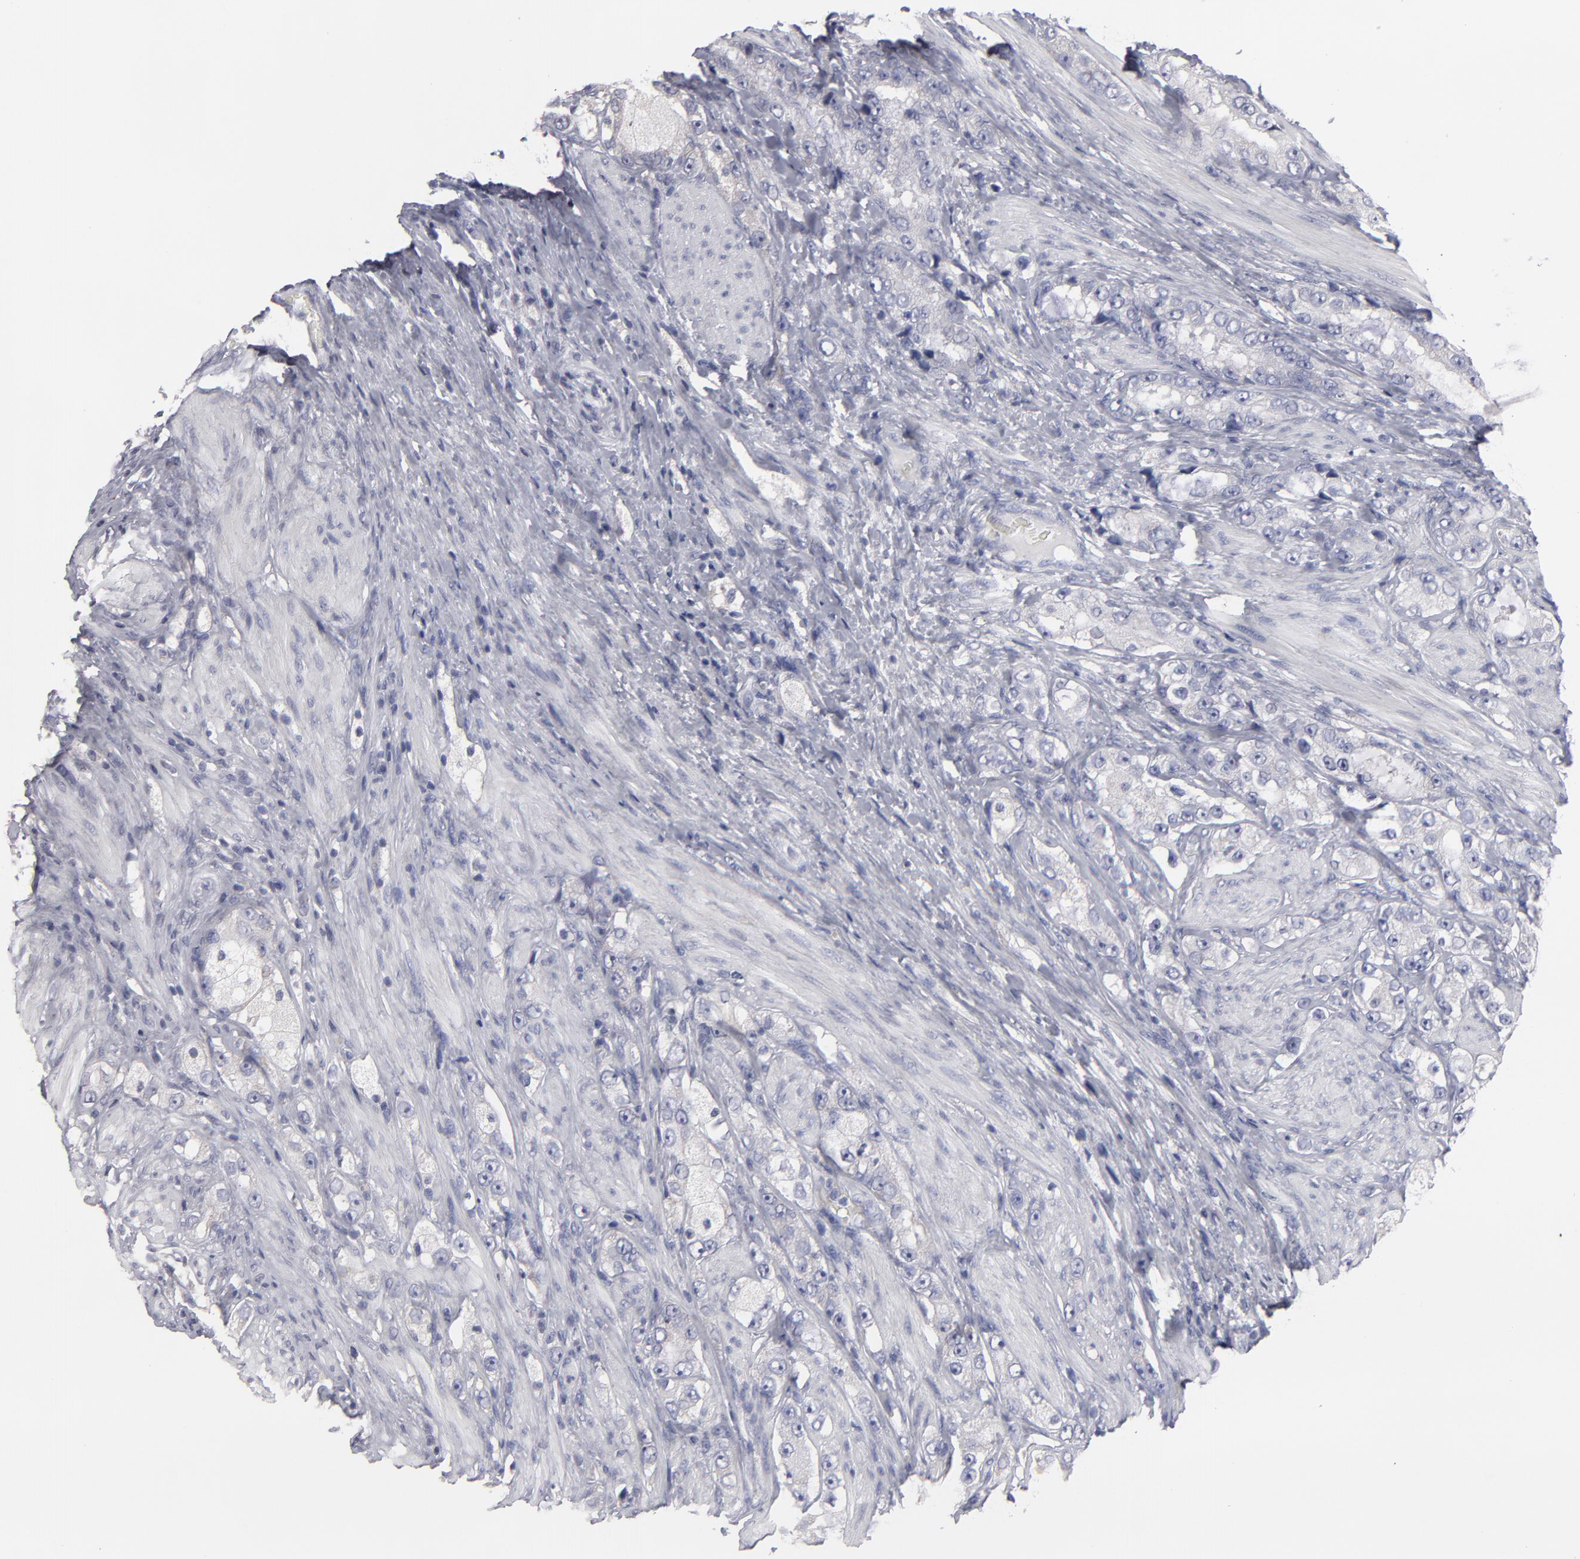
{"staining": {"intensity": "negative", "quantity": "none", "location": "none"}, "tissue": "prostate cancer", "cell_type": "Tumor cells", "image_type": "cancer", "snomed": [{"axis": "morphology", "description": "Adenocarcinoma, High grade"}, {"axis": "topography", "description": "Prostate"}], "caption": "DAB immunohistochemical staining of high-grade adenocarcinoma (prostate) demonstrates no significant staining in tumor cells.", "gene": "CCDC80", "patient": {"sex": "male", "age": 63}}